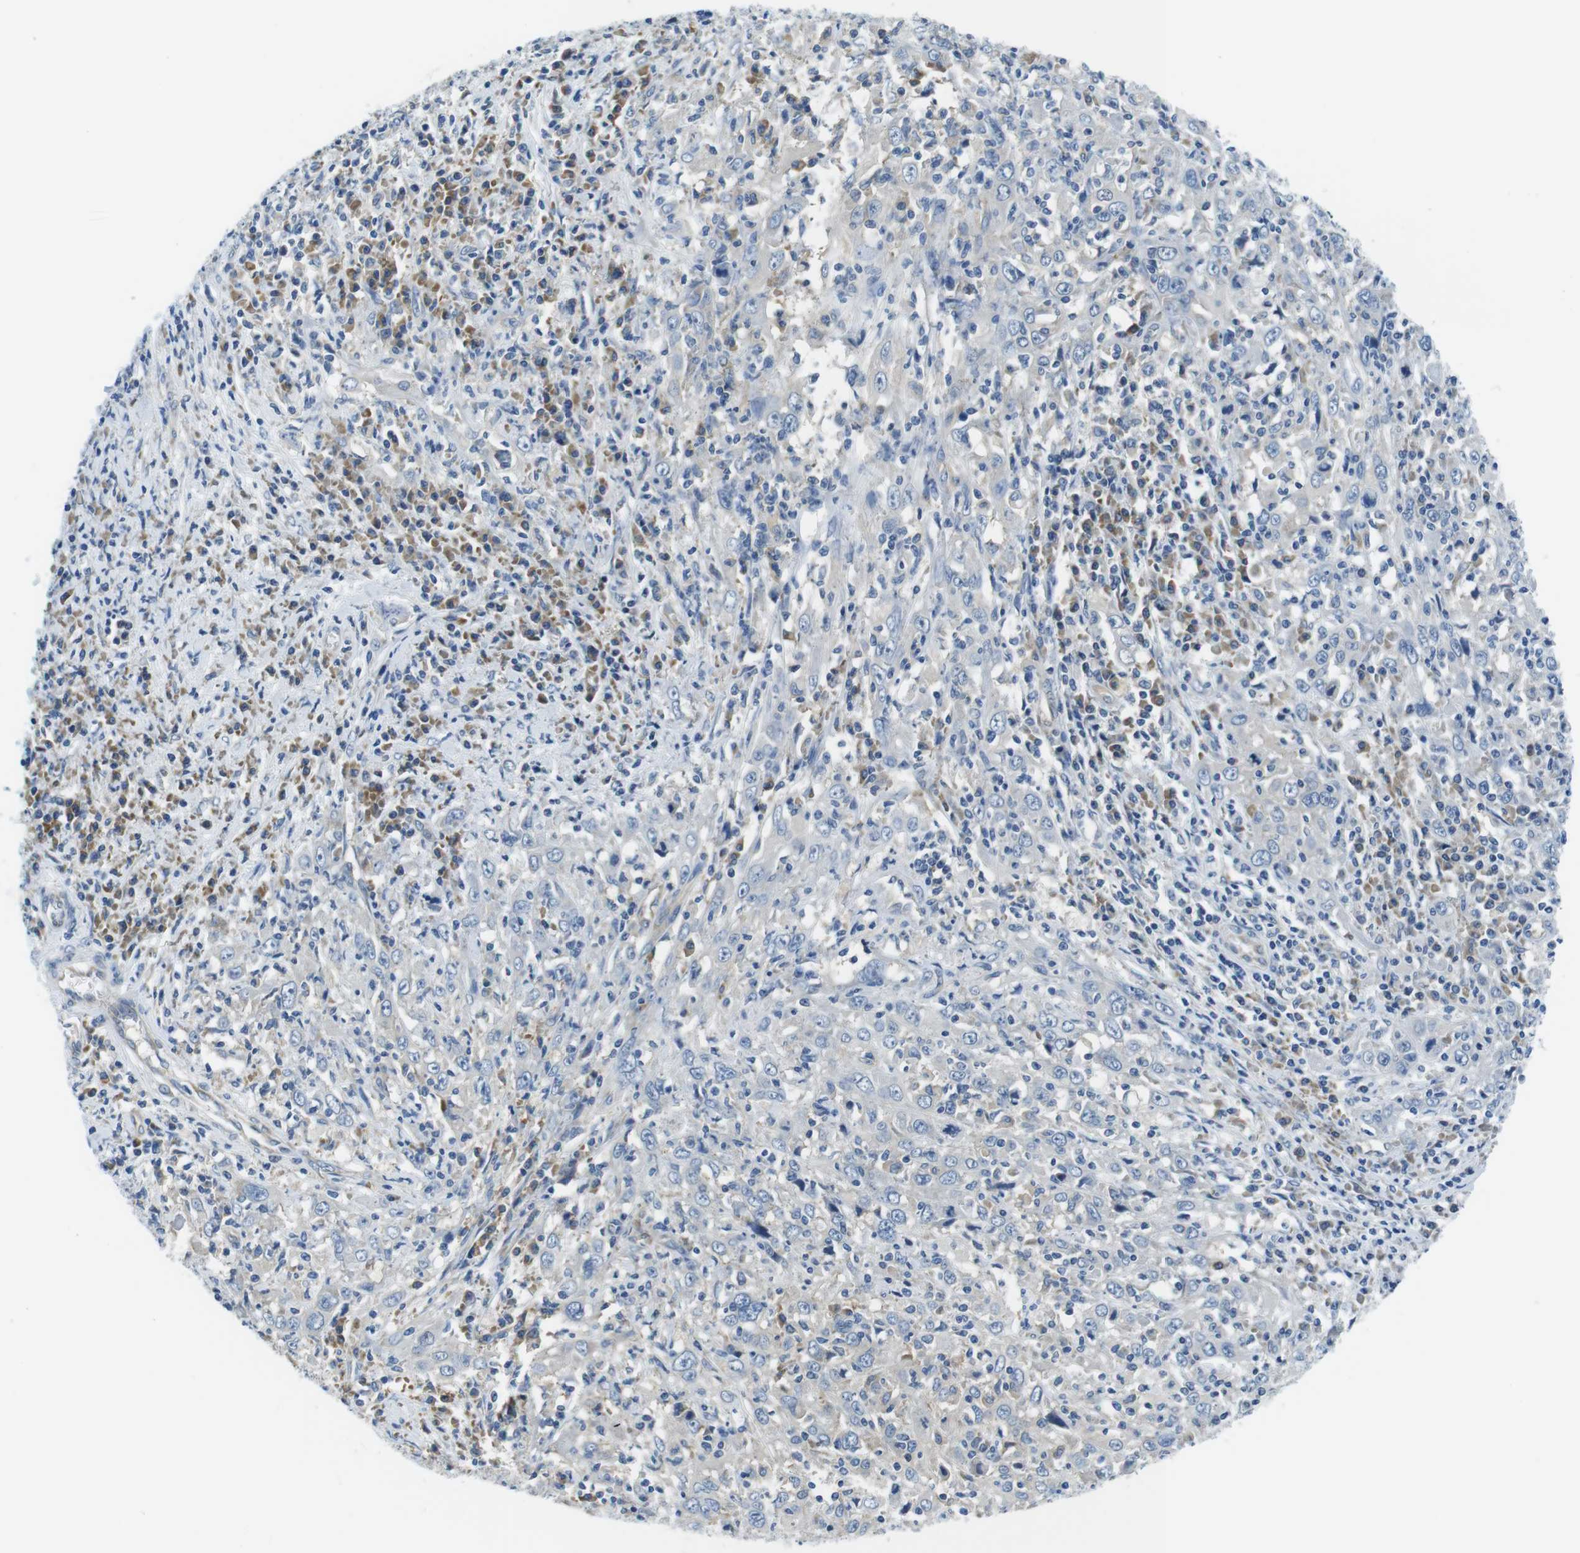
{"staining": {"intensity": "negative", "quantity": "none", "location": "none"}, "tissue": "cervical cancer", "cell_type": "Tumor cells", "image_type": "cancer", "snomed": [{"axis": "morphology", "description": "Squamous cell carcinoma, NOS"}, {"axis": "topography", "description": "Cervix"}], "caption": "Cervical cancer was stained to show a protein in brown. There is no significant expression in tumor cells.", "gene": "EIF2B5", "patient": {"sex": "female", "age": 46}}